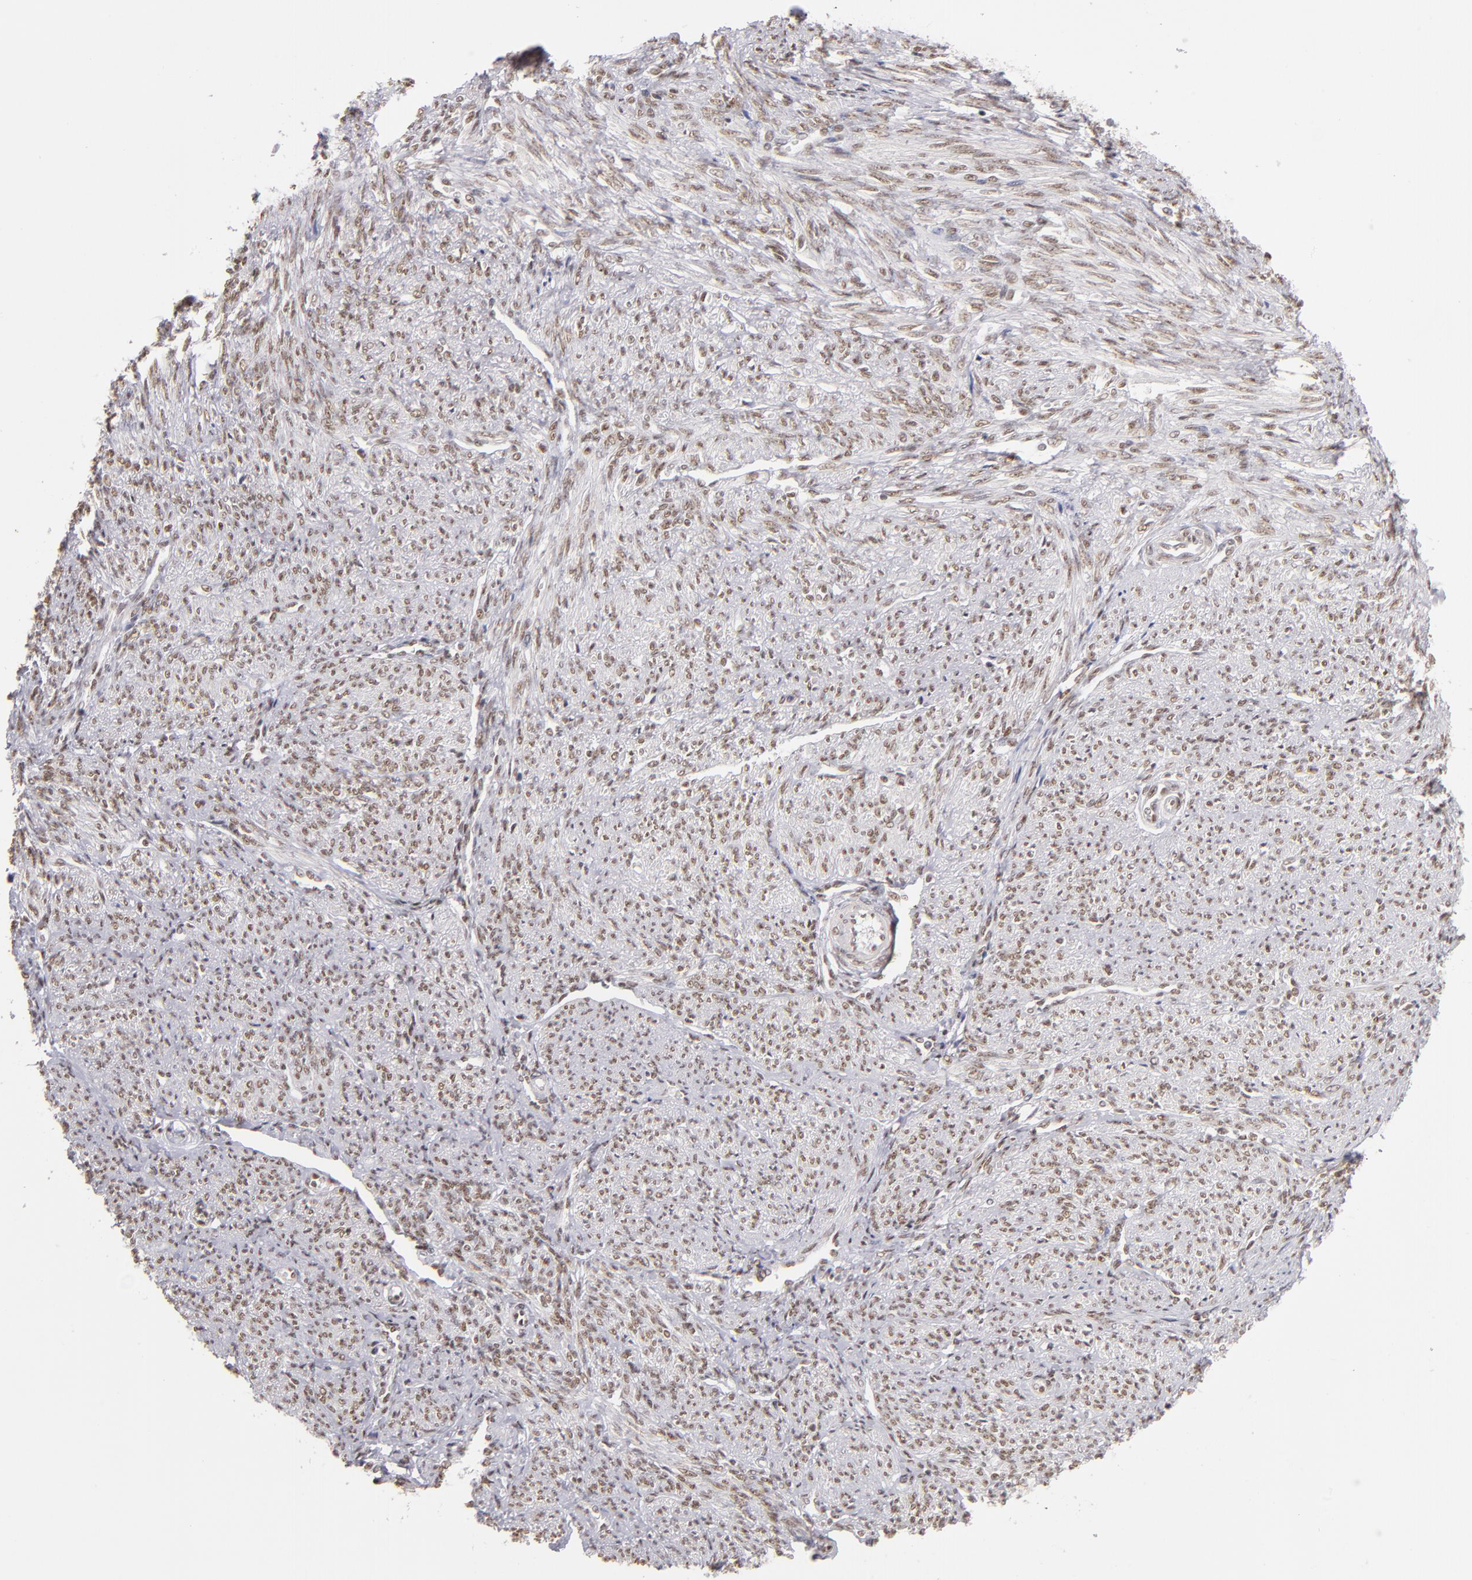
{"staining": {"intensity": "weak", "quantity": ">75%", "location": "nuclear"}, "tissue": "smooth muscle", "cell_type": "Smooth muscle cells", "image_type": "normal", "snomed": [{"axis": "morphology", "description": "Normal tissue, NOS"}, {"axis": "topography", "description": "Smooth muscle"}], "caption": "A brown stain labels weak nuclear positivity of a protein in smooth muscle cells of benign human smooth muscle.", "gene": "TFAP4", "patient": {"sex": "female", "age": 65}}